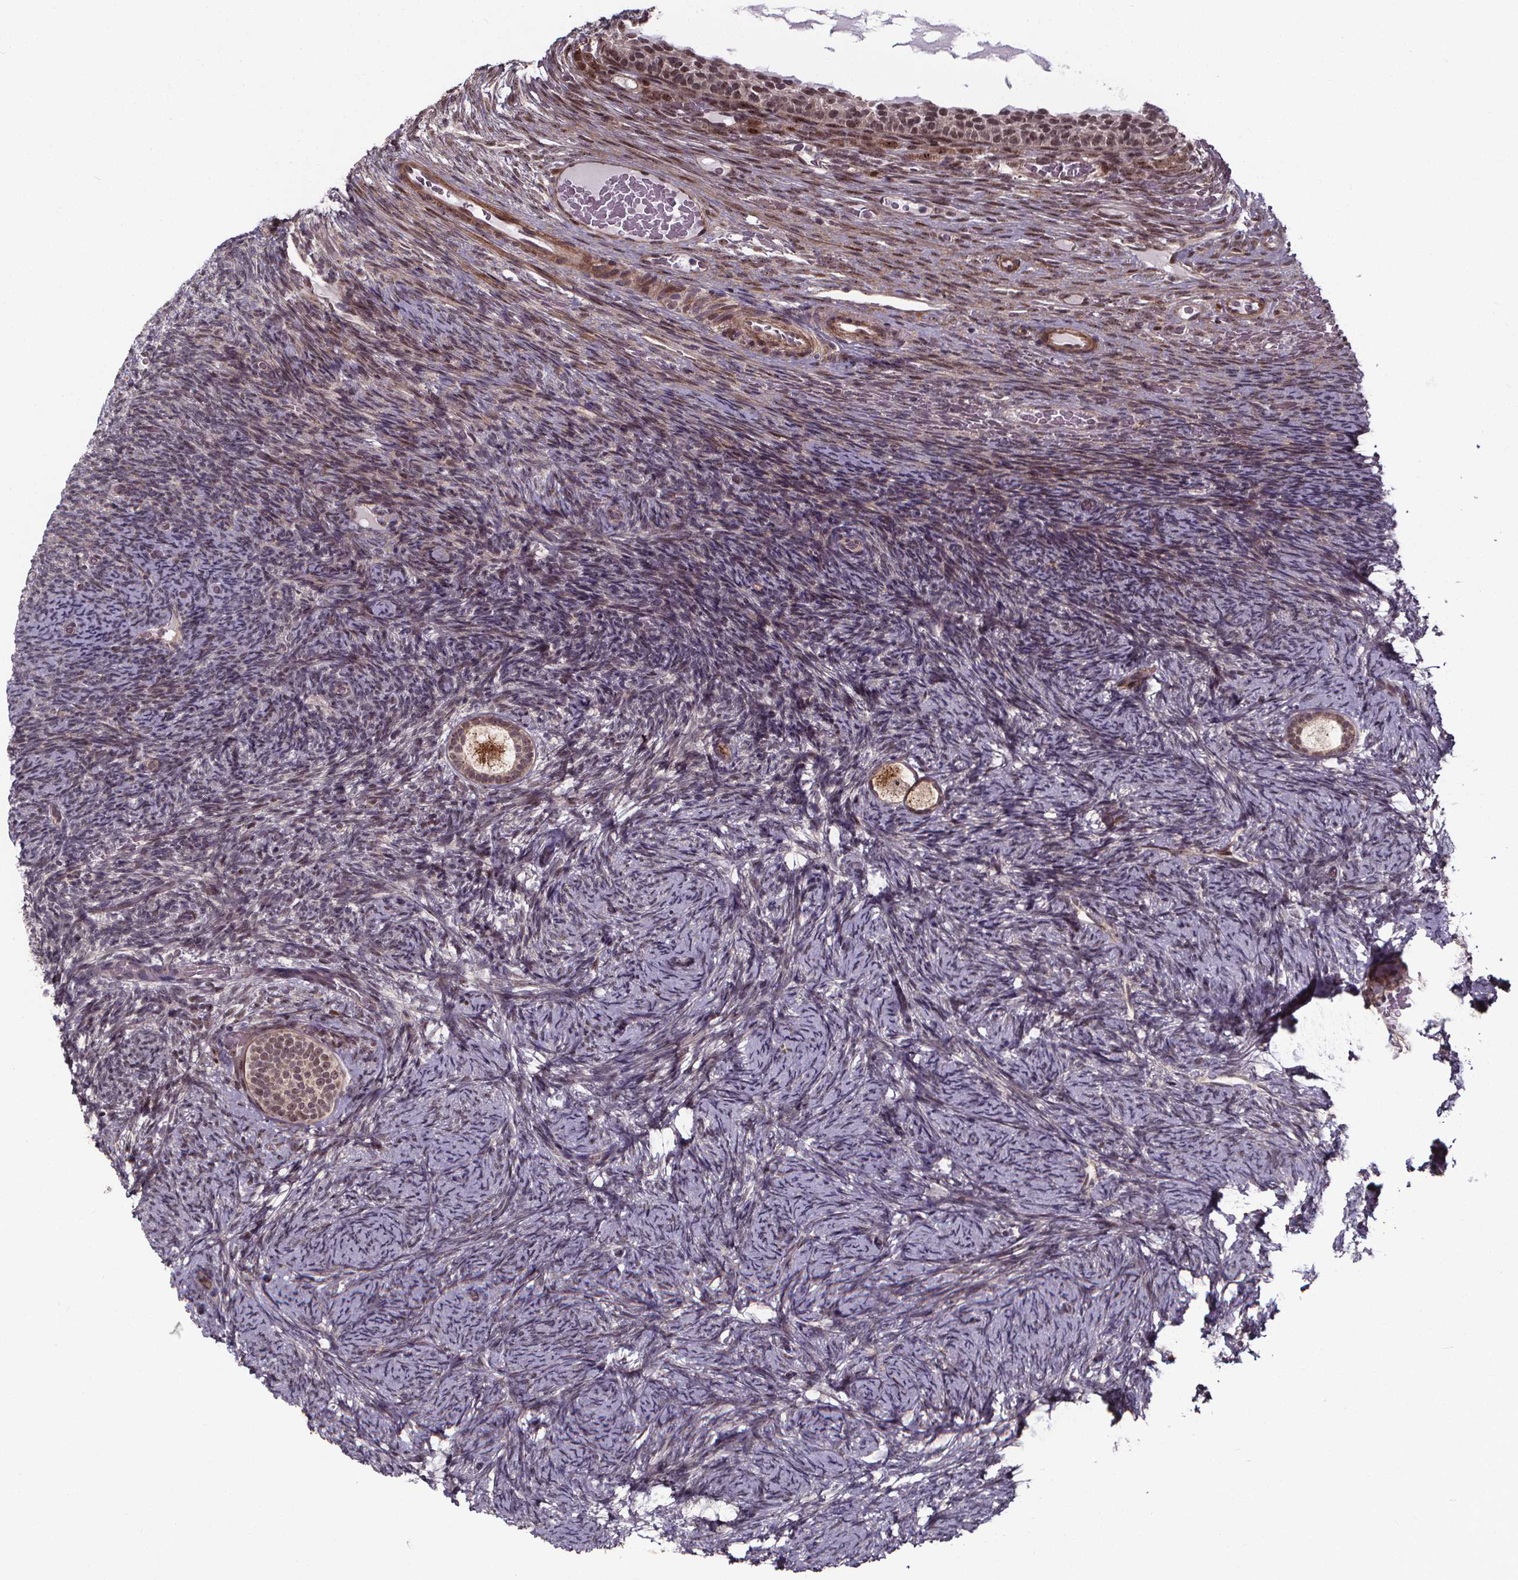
{"staining": {"intensity": "moderate", "quantity": "25%-75%", "location": "cytoplasmic/membranous,nuclear"}, "tissue": "ovary", "cell_type": "Follicle cells", "image_type": "normal", "snomed": [{"axis": "morphology", "description": "Normal tissue, NOS"}, {"axis": "topography", "description": "Ovary"}], "caption": "Immunohistochemistry (IHC) of normal ovary displays medium levels of moderate cytoplasmic/membranous,nuclear expression in about 25%-75% of follicle cells.", "gene": "DDIT3", "patient": {"sex": "female", "age": 34}}